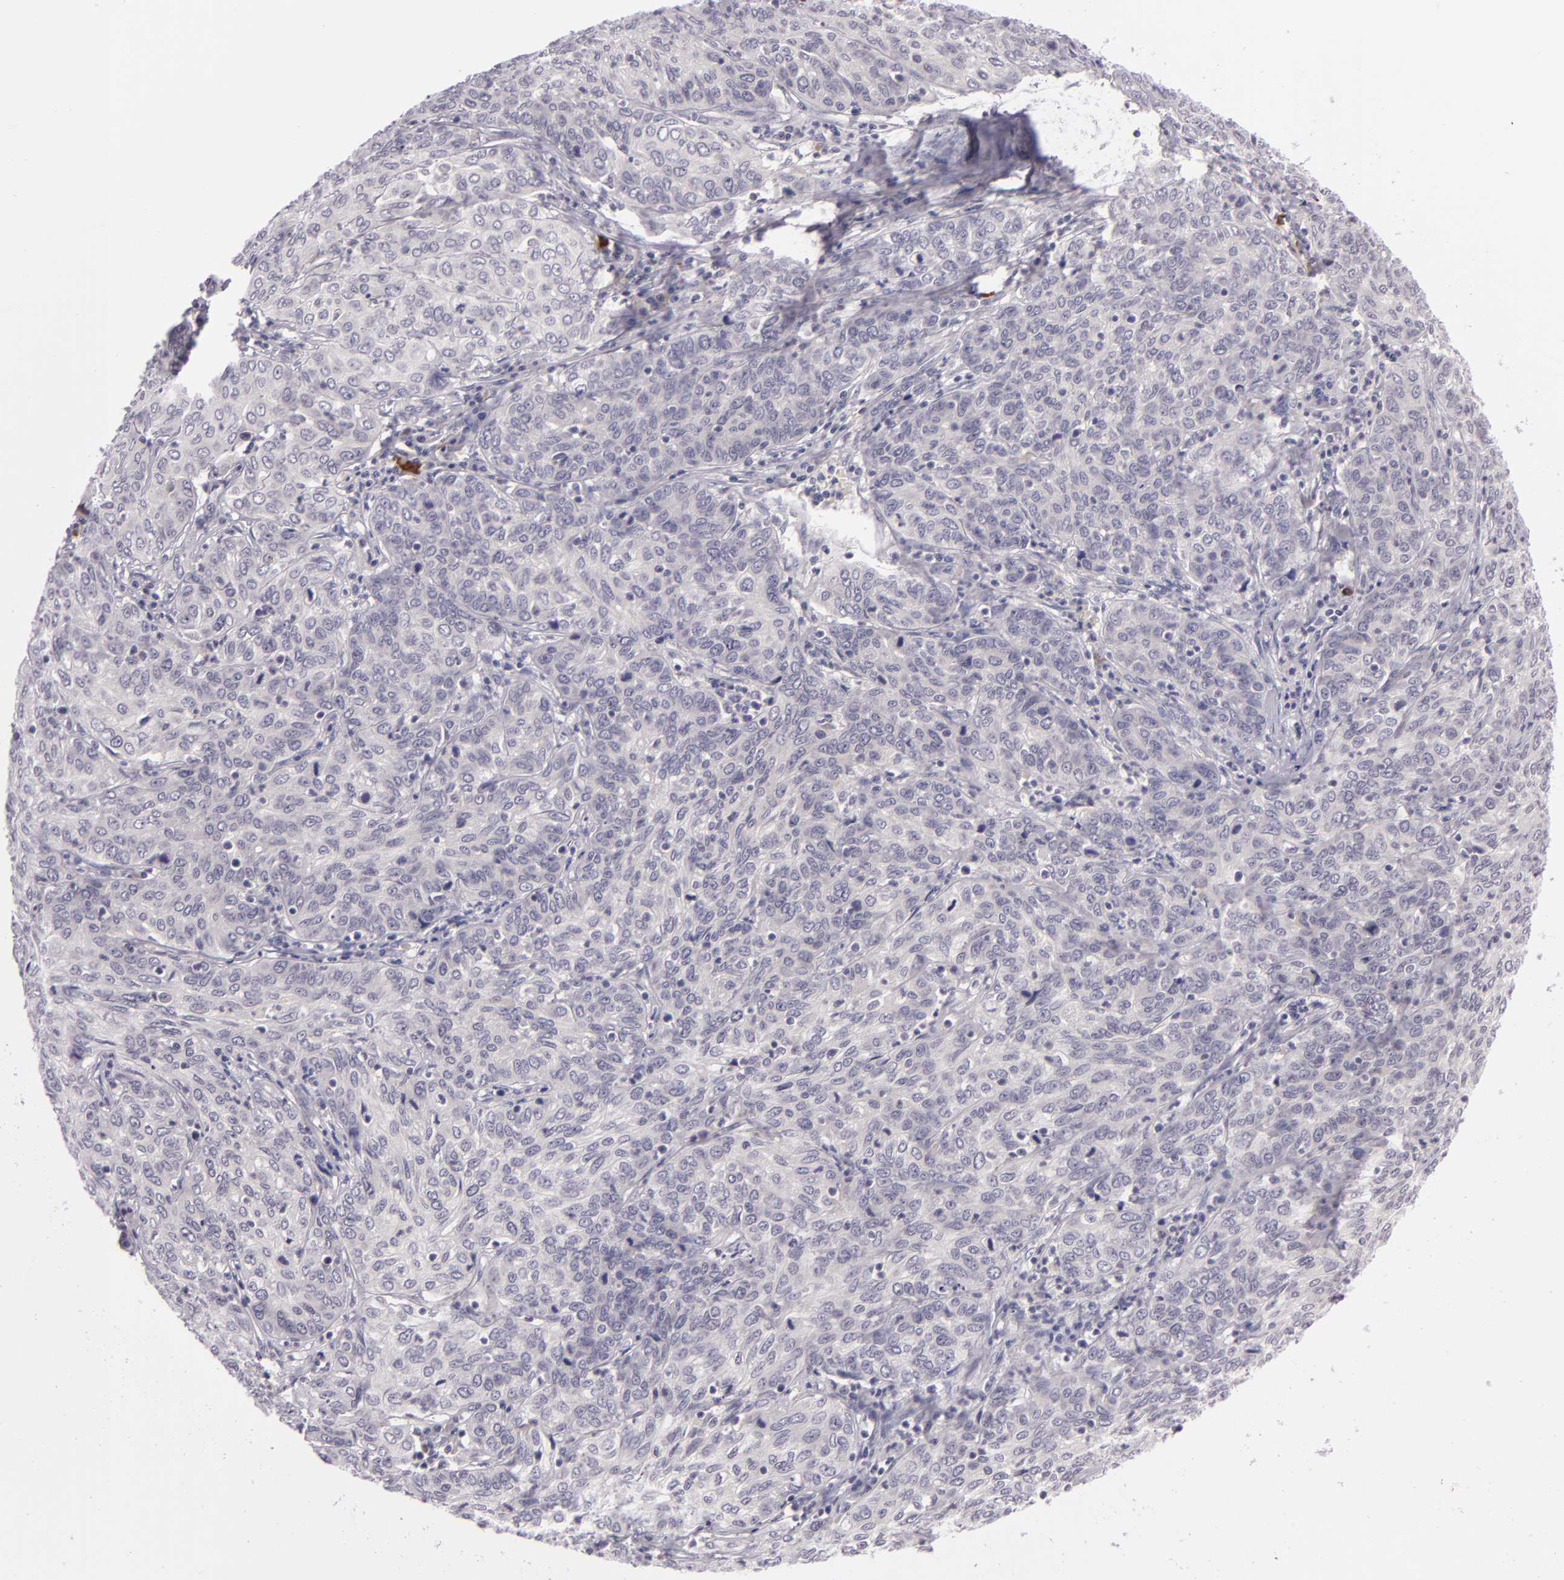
{"staining": {"intensity": "negative", "quantity": "none", "location": "none"}, "tissue": "cervical cancer", "cell_type": "Tumor cells", "image_type": "cancer", "snomed": [{"axis": "morphology", "description": "Squamous cell carcinoma, NOS"}, {"axis": "topography", "description": "Cervix"}], "caption": "Tumor cells are negative for brown protein staining in cervical cancer. (DAB (3,3'-diaminobenzidine) immunohistochemistry visualized using brightfield microscopy, high magnification).", "gene": "DAG1", "patient": {"sex": "female", "age": 38}}